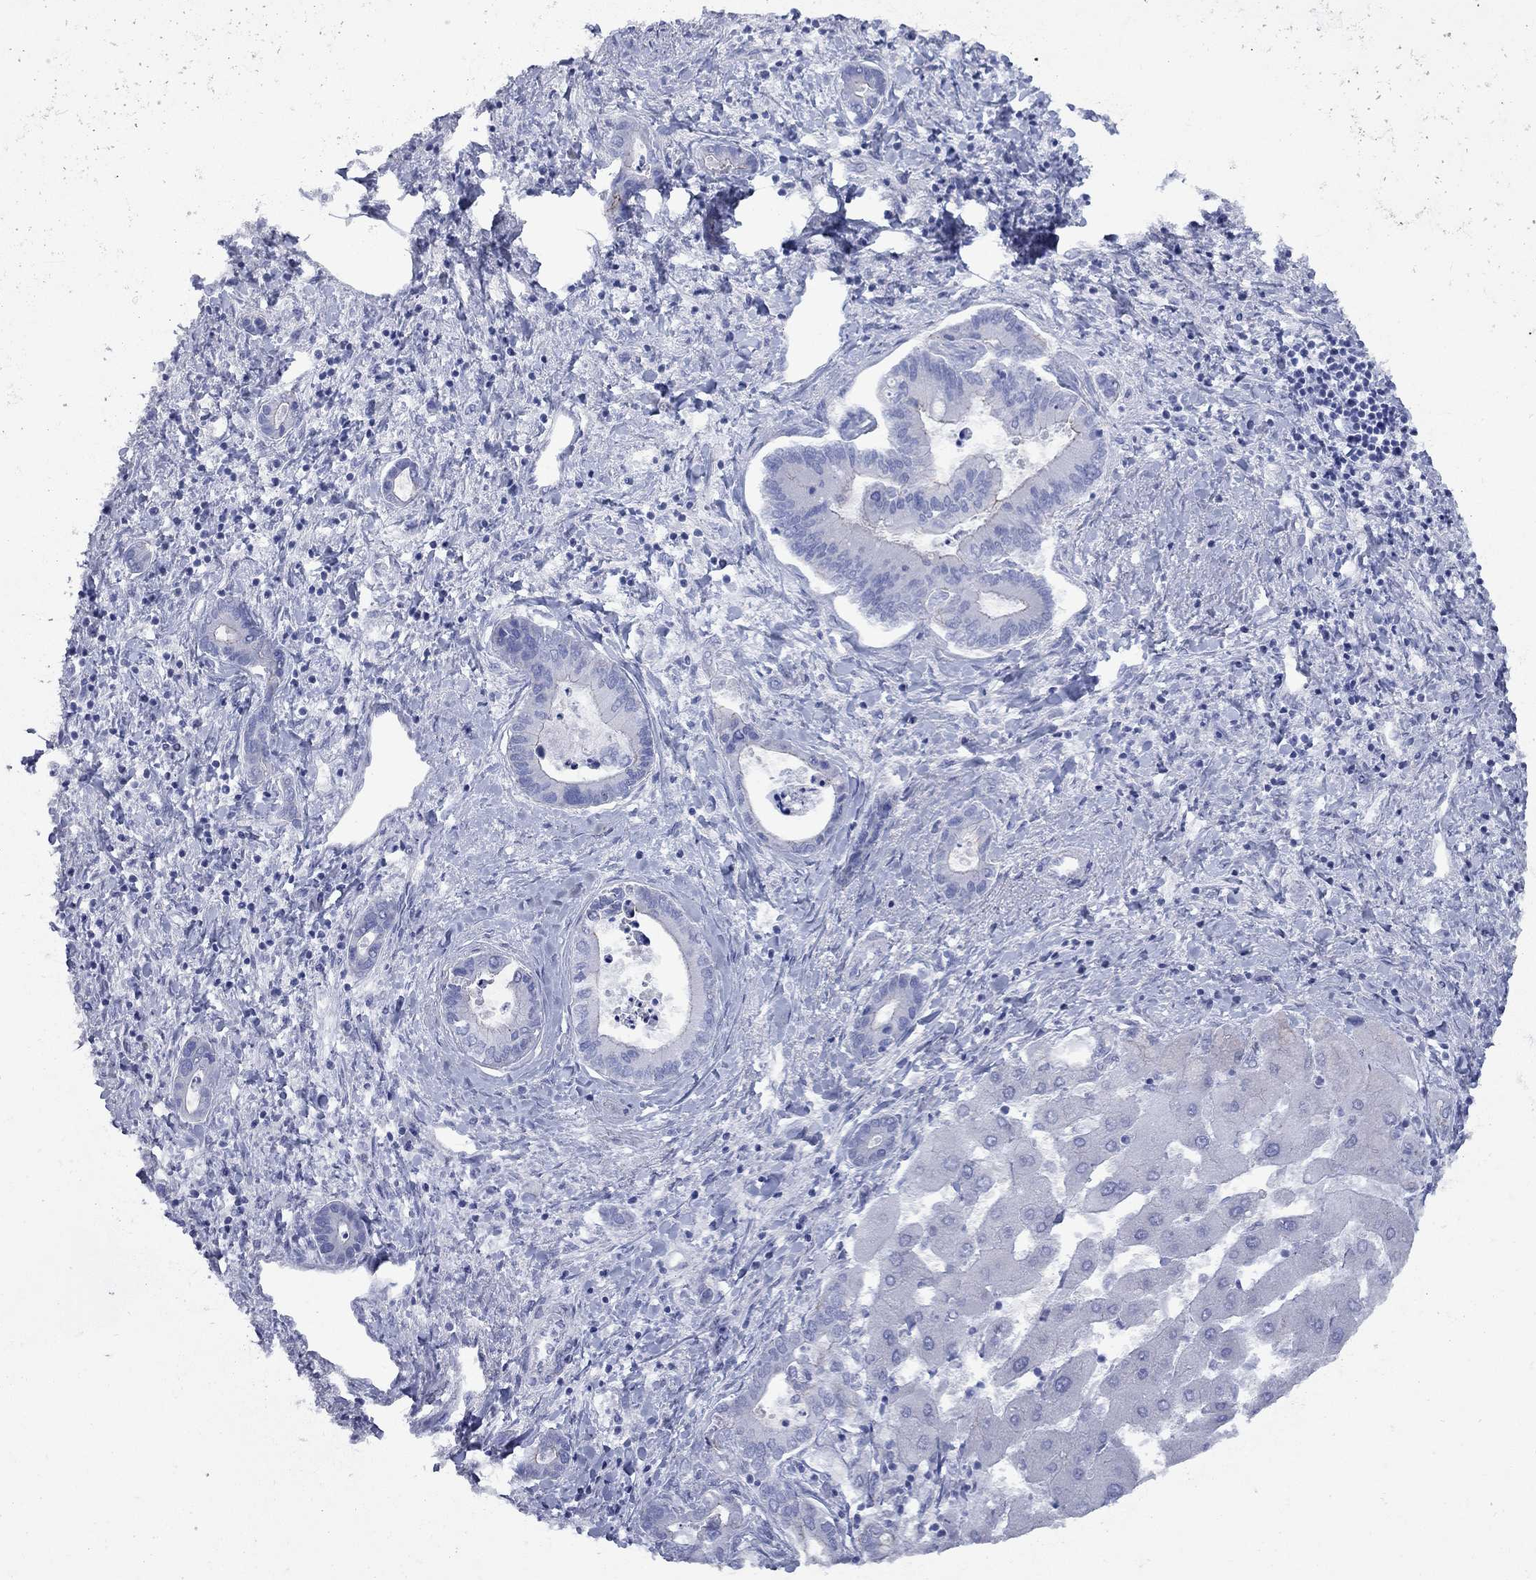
{"staining": {"intensity": "negative", "quantity": "none", "location": "none"}, "tissue": "liver cancer", "cell_type": "Tumor cells", "image_type": "cancer", "snomed": [{"axis": "morphology", "description": "Cholangiocarcinoma"}, {"axis": "topography", "description": "Liver"}], "caption": "IHC photomicrograph of neoplastic tissue: human cholangiocarcinoma (liver) stained with DAB reveals no significant protein positivity in tumor cells.", "gene": "PDZD3", "patient": {"sex": "male", "age": 66}}